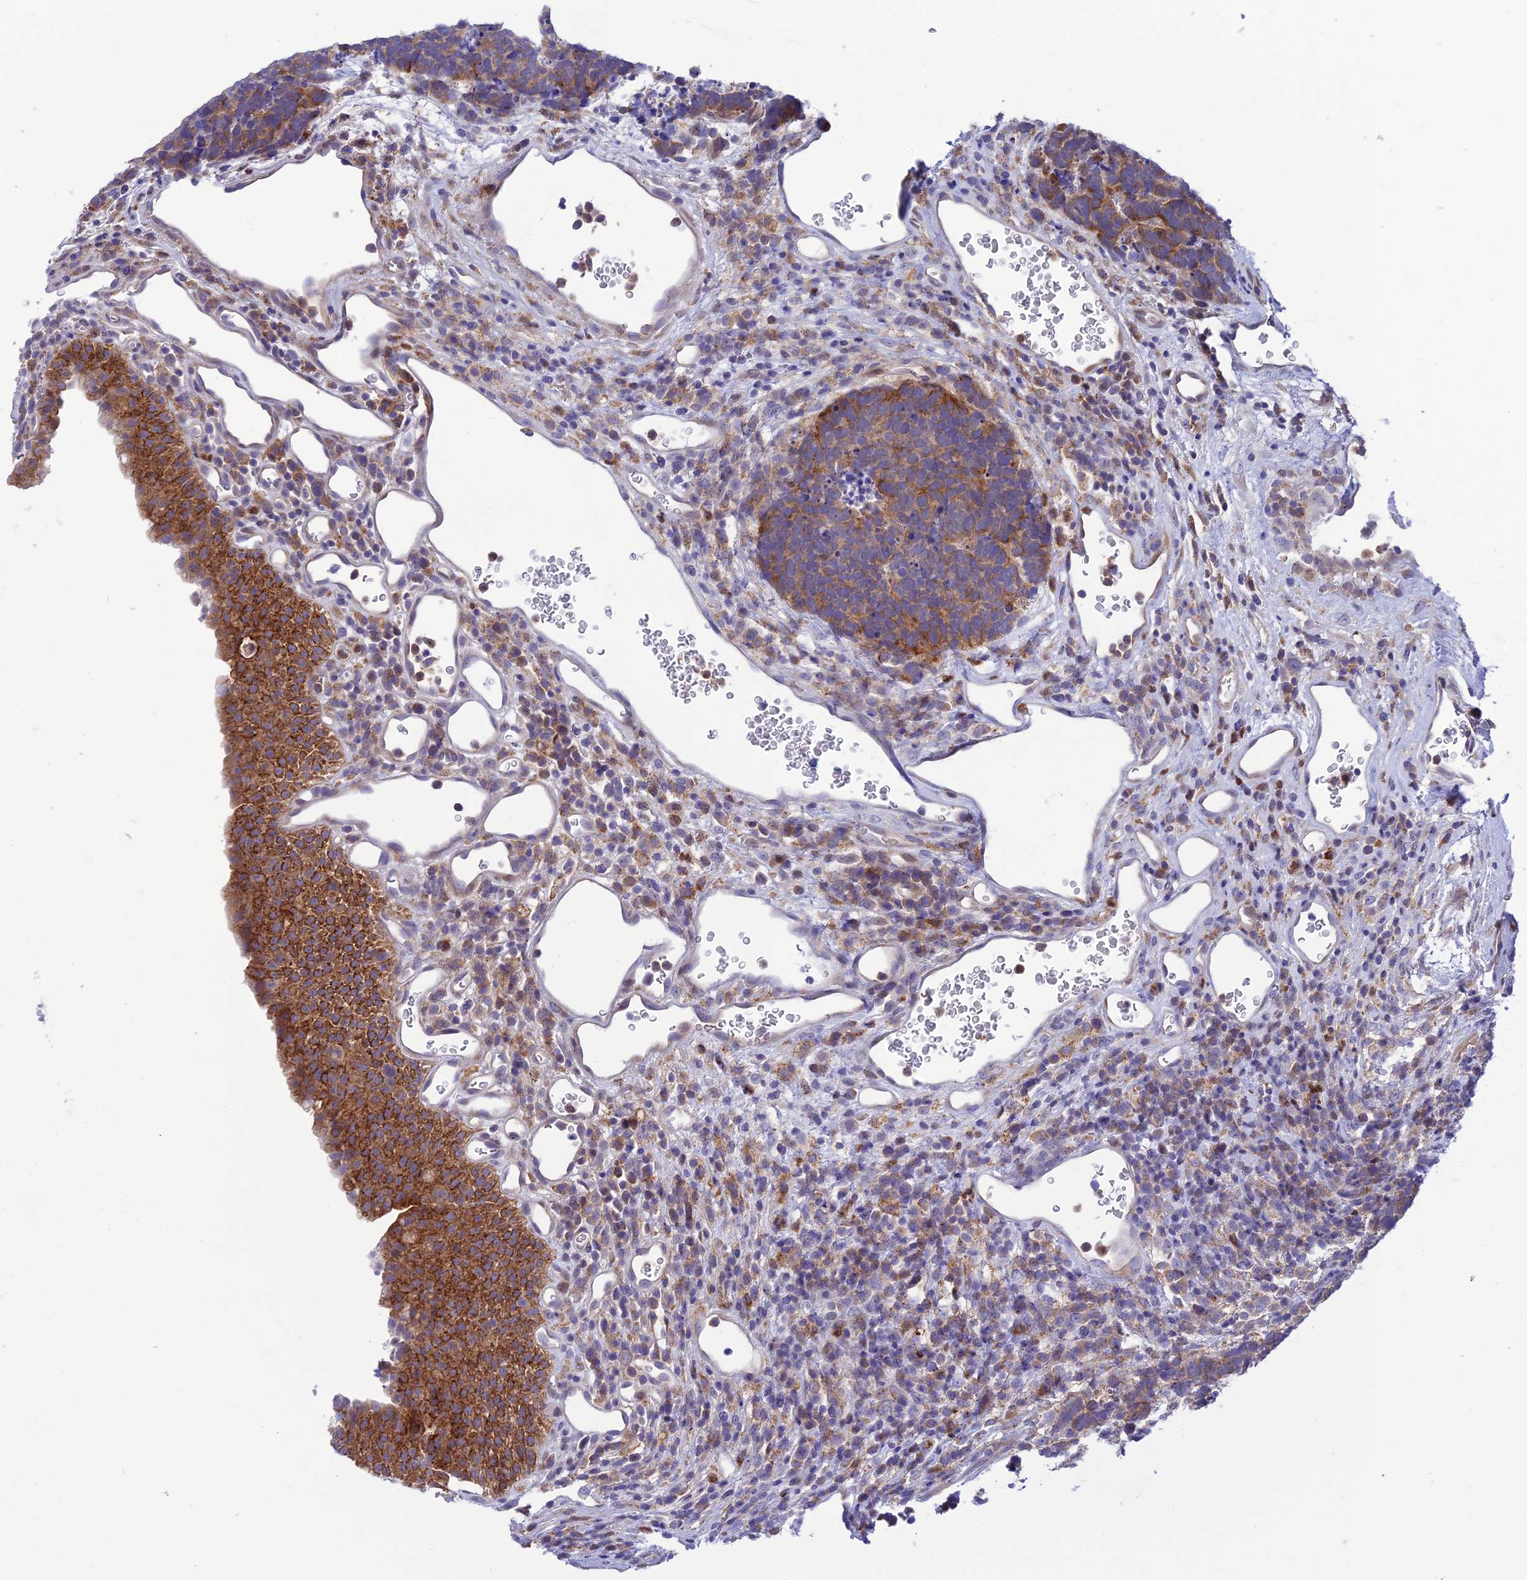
{"staining": {"intensity": "moderate", "quantity": "25%-75%", "location": "cytoplasmic/membranous"}, "tissue": "carcinoid", "cell_type": "Tumor cells", "image_type": "cancer", "snomed": [{"axis": "morphology", "description": "Carcinoma, NOS"}, {"axis": "morphology", "description": "Carcinoid, malignant, NOS"}, {"axis": "topography", "description": "Urinary bladder"}], "caption": "IHC of carcinoid shows medium levels of moderate cytoplasmic/membranous expression in approximately 25%-75% of tumor cells.", "gene": "JMY", "patient": {"sex": "male", "age": 57}}